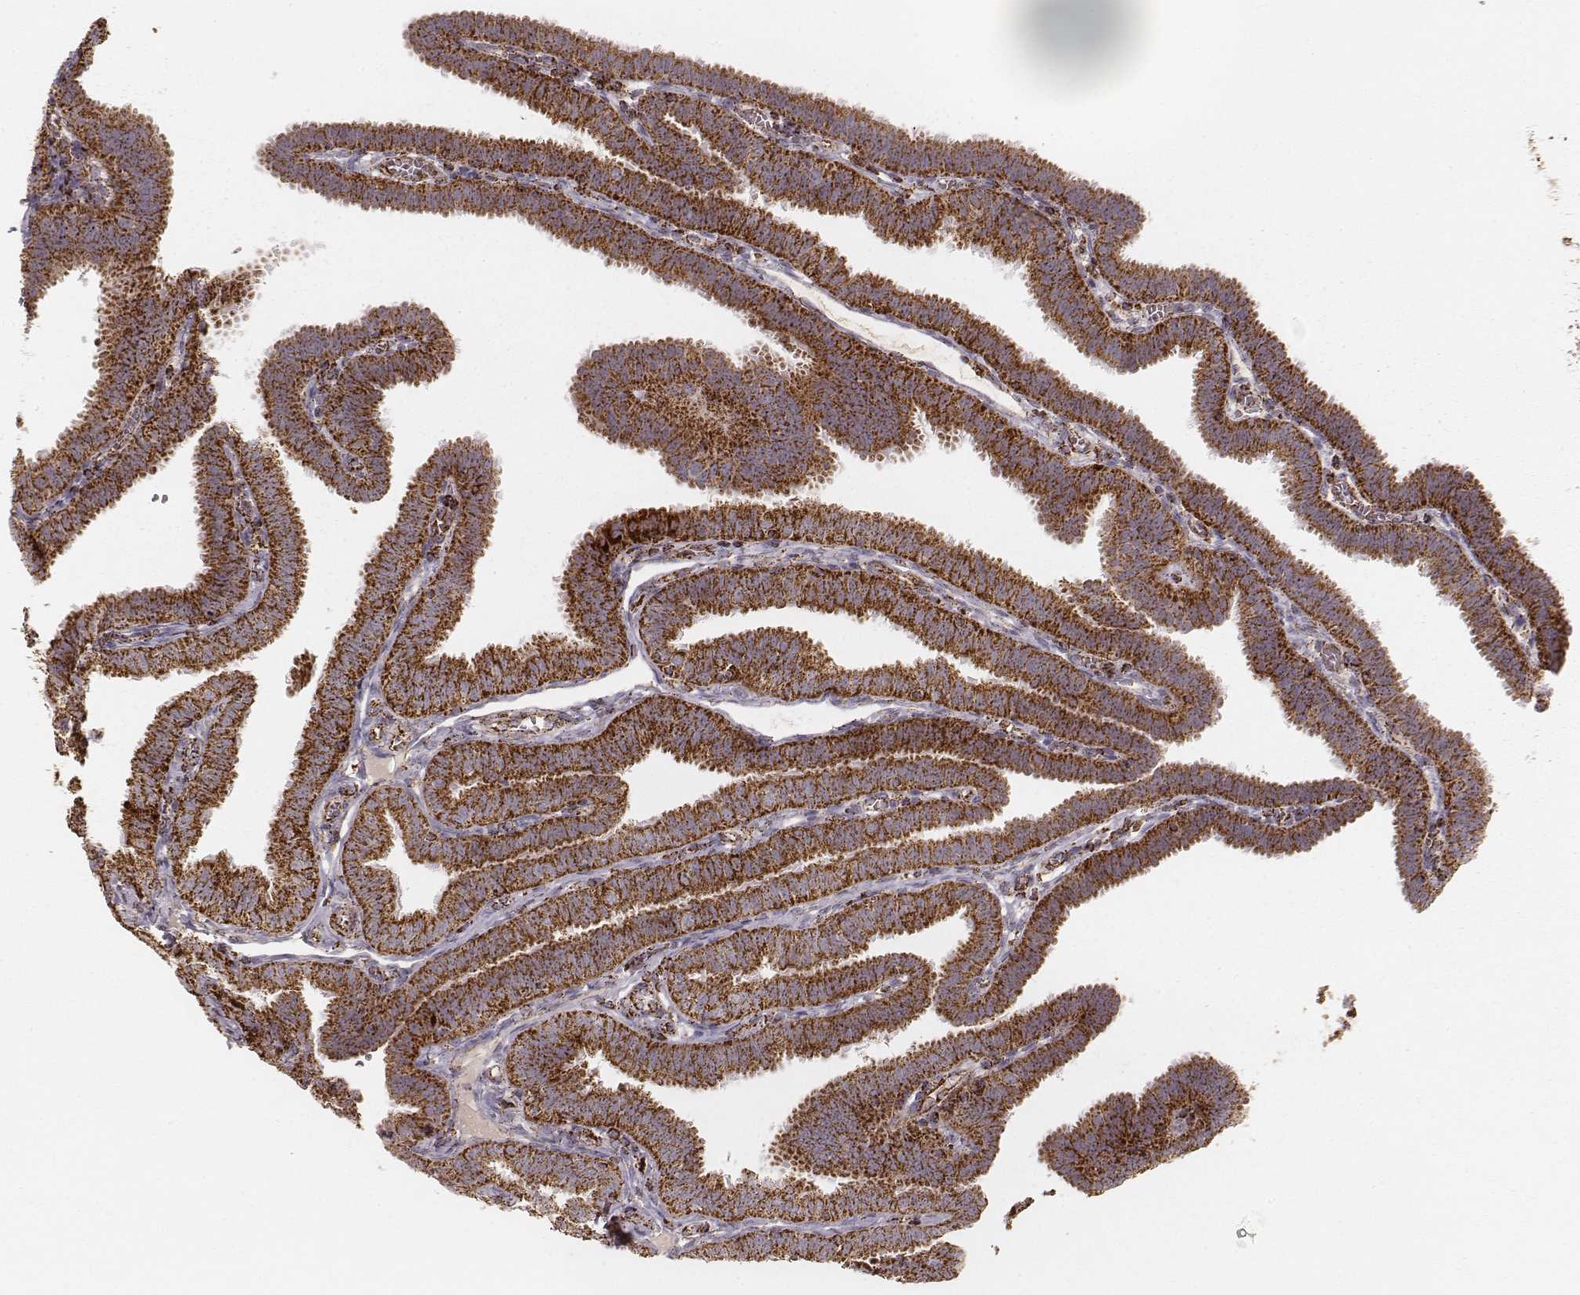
{"staining": {"intensity": "strong", "quantity": ">75%", "location": "cytoplasmic/membranous"}, "tissue": "fallopian tube", "cell_type": "Glandular cells", "image_type": "normal", "snomed": [{"axis": "morphology", "description": "Normal tissue, NOS"}, {"axis": "topography", "description": "Fallopian tube"}], "caption": "Protein analysis of benign fallopian tube shows strong cytoplasmic/membranous positivity in approximately >75% of glandular cells.", "gene": "CS", "patient": {"sex": "female", "age": 25}}